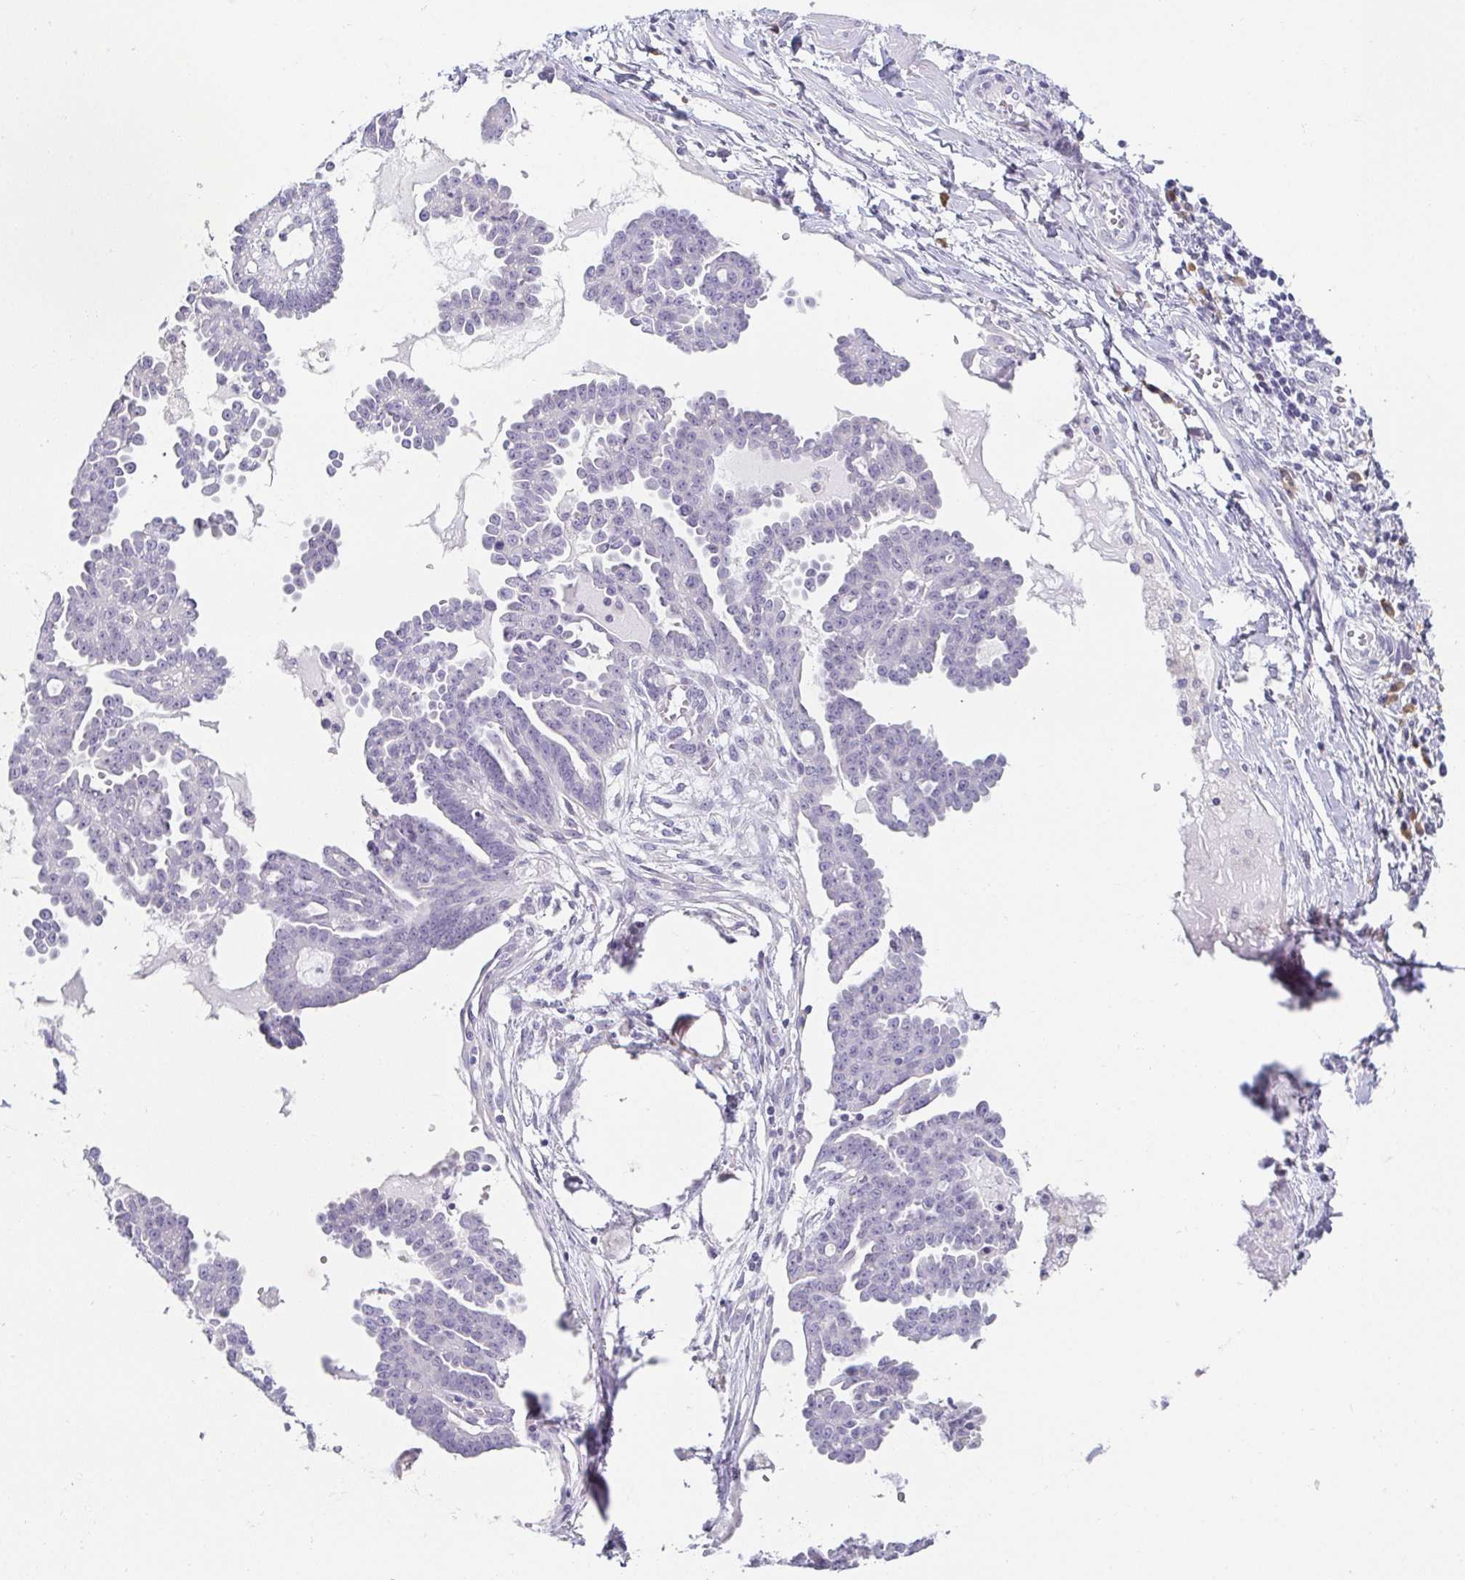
{"staining": {"intensity": "negative", "quantity": "none", "location": "none"}, "tissue": "ovarian cancer", "cell_type": "Tumor cells", "image_type": "cancer", "snomed": [{"axis": "morphology", "description": "Cystadenocarcinoma, serous, NOS"}, {"axis": "topography", "description": "Ovary"}], "caption": "This micrograph is of serous cystadenocarcinoma (ovarian) stained with IHC to label a protein in brown with the nuclei are counter-stained blue. There is no expression in tumor cells.", "gene": "PRR27", "patient": {"sex": "female", "age": 71}}